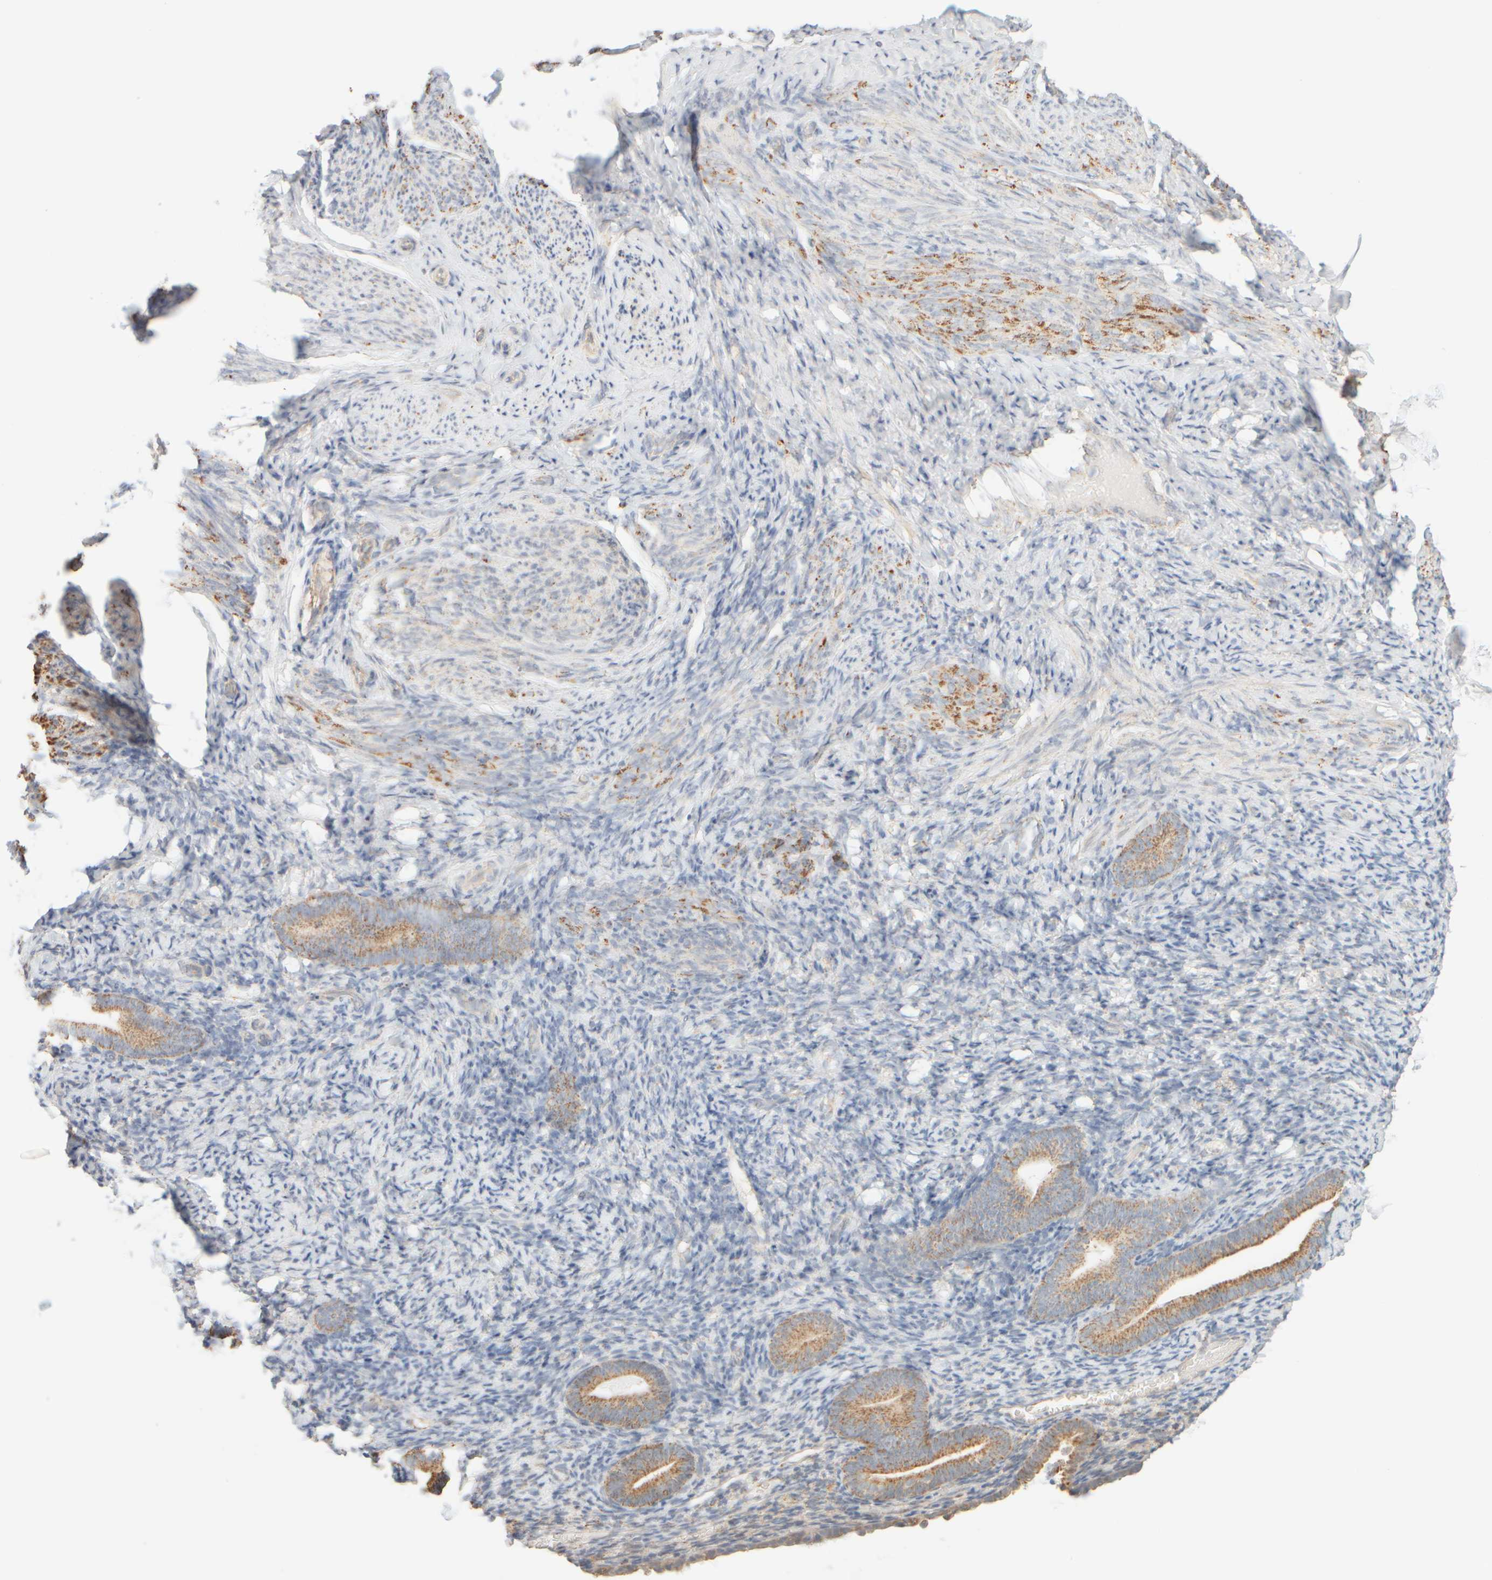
{"staining": {"intensity": "weak", "quantity": "25%-75%", "location": "cytoplasmic/membranous"}, "tissue": "endometrium", "cell_type": "Cells in endometrial stroma", "image_type": "normal", "snomed": [{"axis": "morphology", "description": "Normal tissue, NOS"}, {"axis": "topography", "description": "Endometrium"}], "caption": "DAB (3,3'-diaminobenzidine) immunohistochemical staining of unremarkable human endometrium displays weak cytoplasmic/membranous protein staining in about 25%-75% of cells in endometrial stroma.", "gene": "APBB2", "patient": {"sex": "female", "age": 51}}